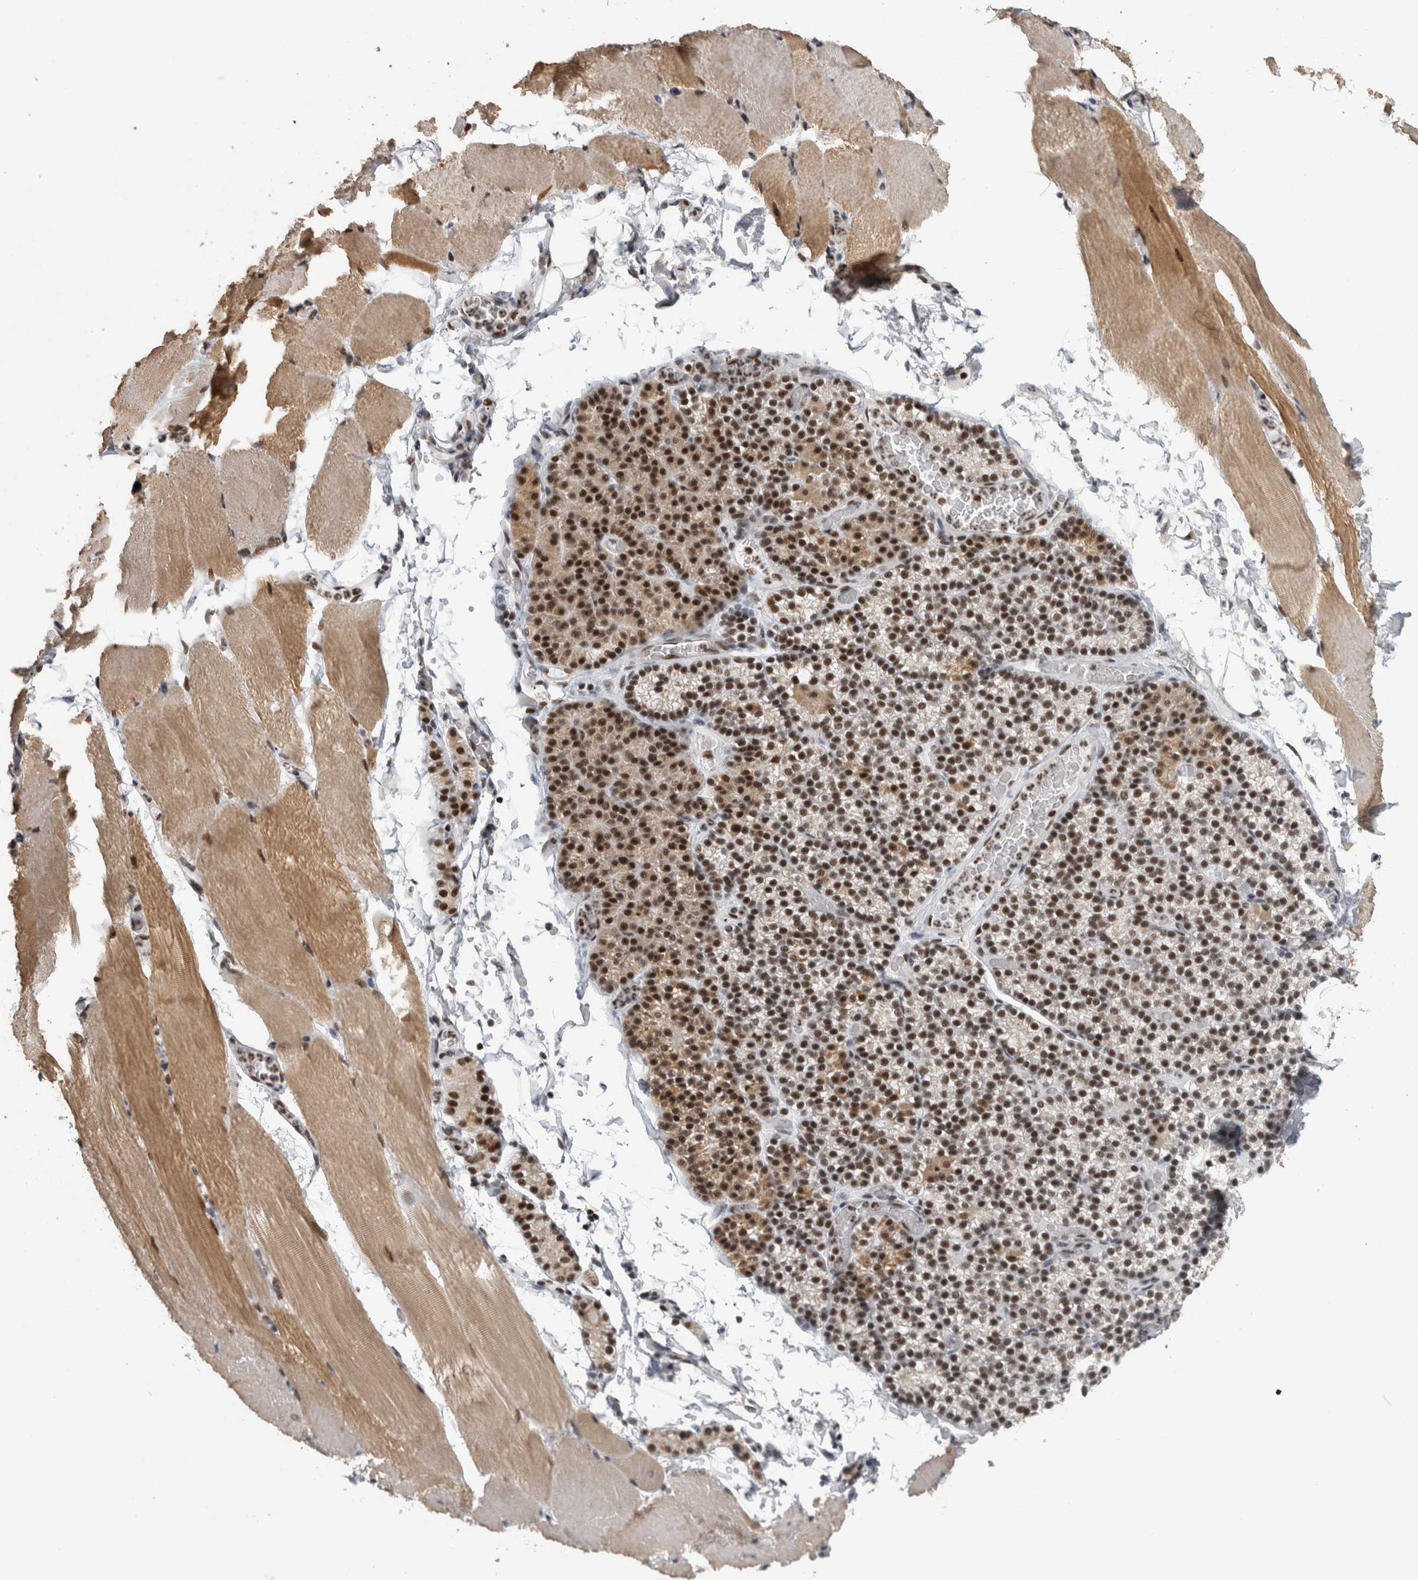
{"staining": {"intensity": "moderate", "quantity": ">75%", "location": "cytoplasmic/membranous,nuclear"}, "tissue": "skeletal muscle", "cell_type": "Myocytes", "image_type": "normal", "snomed": [{"axis": "morphology", "description": "Normal tissue, NOS"}, {"axis": "topography", "description": "Skeletal muscle"}, {"axis": "topography", "description": "Parathyroid gland"}], "caption": "Brown immunohistochemical staining in benign skeletal muscle shows moderate cytoplasmic/membranous,nuclear positivity in approximately >75% of myocytes. The protein is shown in brown color, while the nuclei are stained blue.", "gene": "CDK11A", "patient": {"sex": "female", "age": 37}}